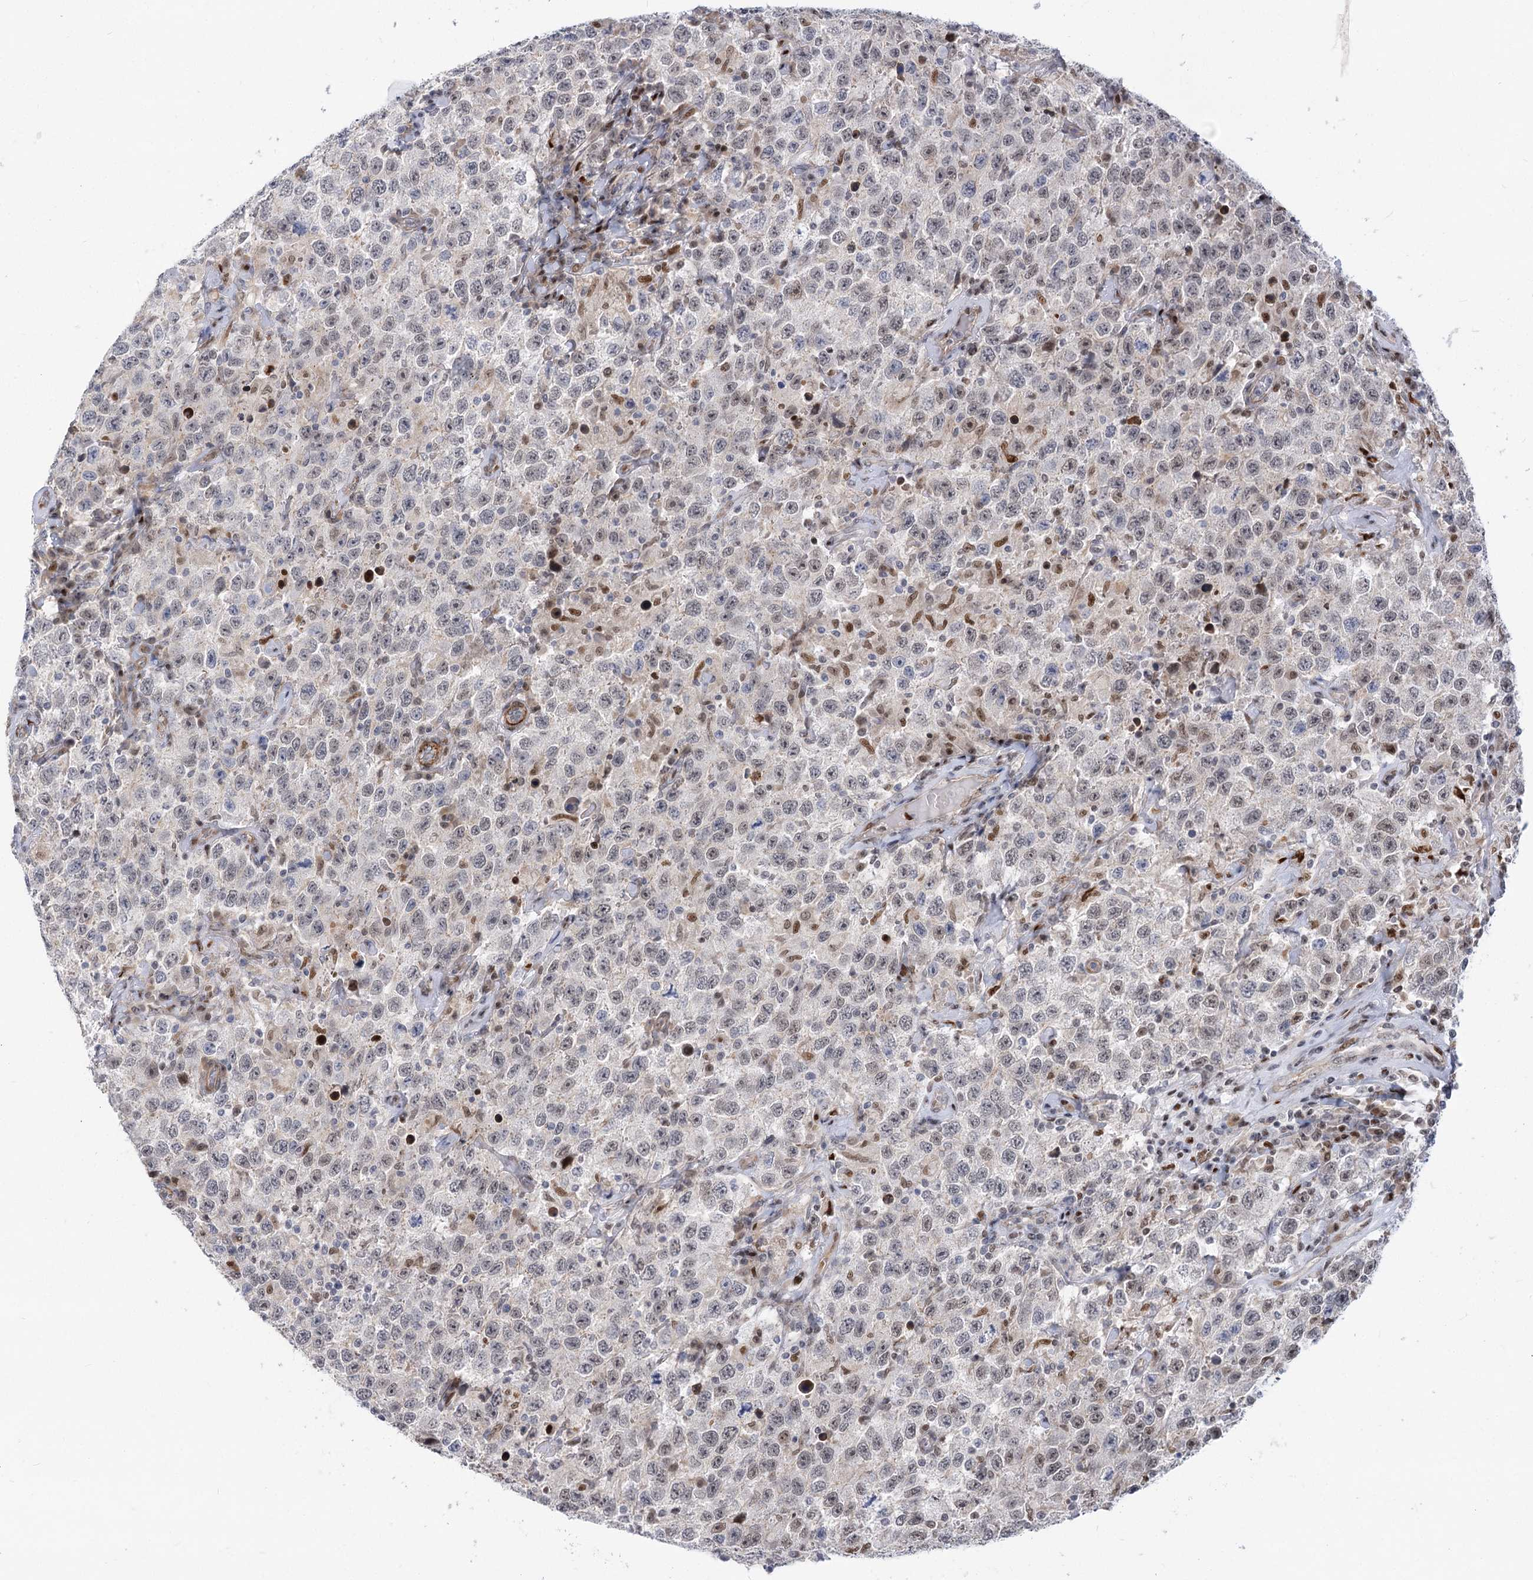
{"staining": {"intensity": "weak", "quantity": "25%-75%", "location": "nuclear"}, "tissue": "testis cancer", "cell_type": "Tumor cells", "image_type": "cancer", "snomed": [{"axis": "morphology", "description": "Seminoma, NOS"}, {"axis": "topography", "description": "Testis"}], "caption": "Tumor cells display weak nuclear positivity in approximately 25%-75% of cells in seminoma (testis).", "gene": "ARSI", "patient": {"sex": "male", "age": 41}}